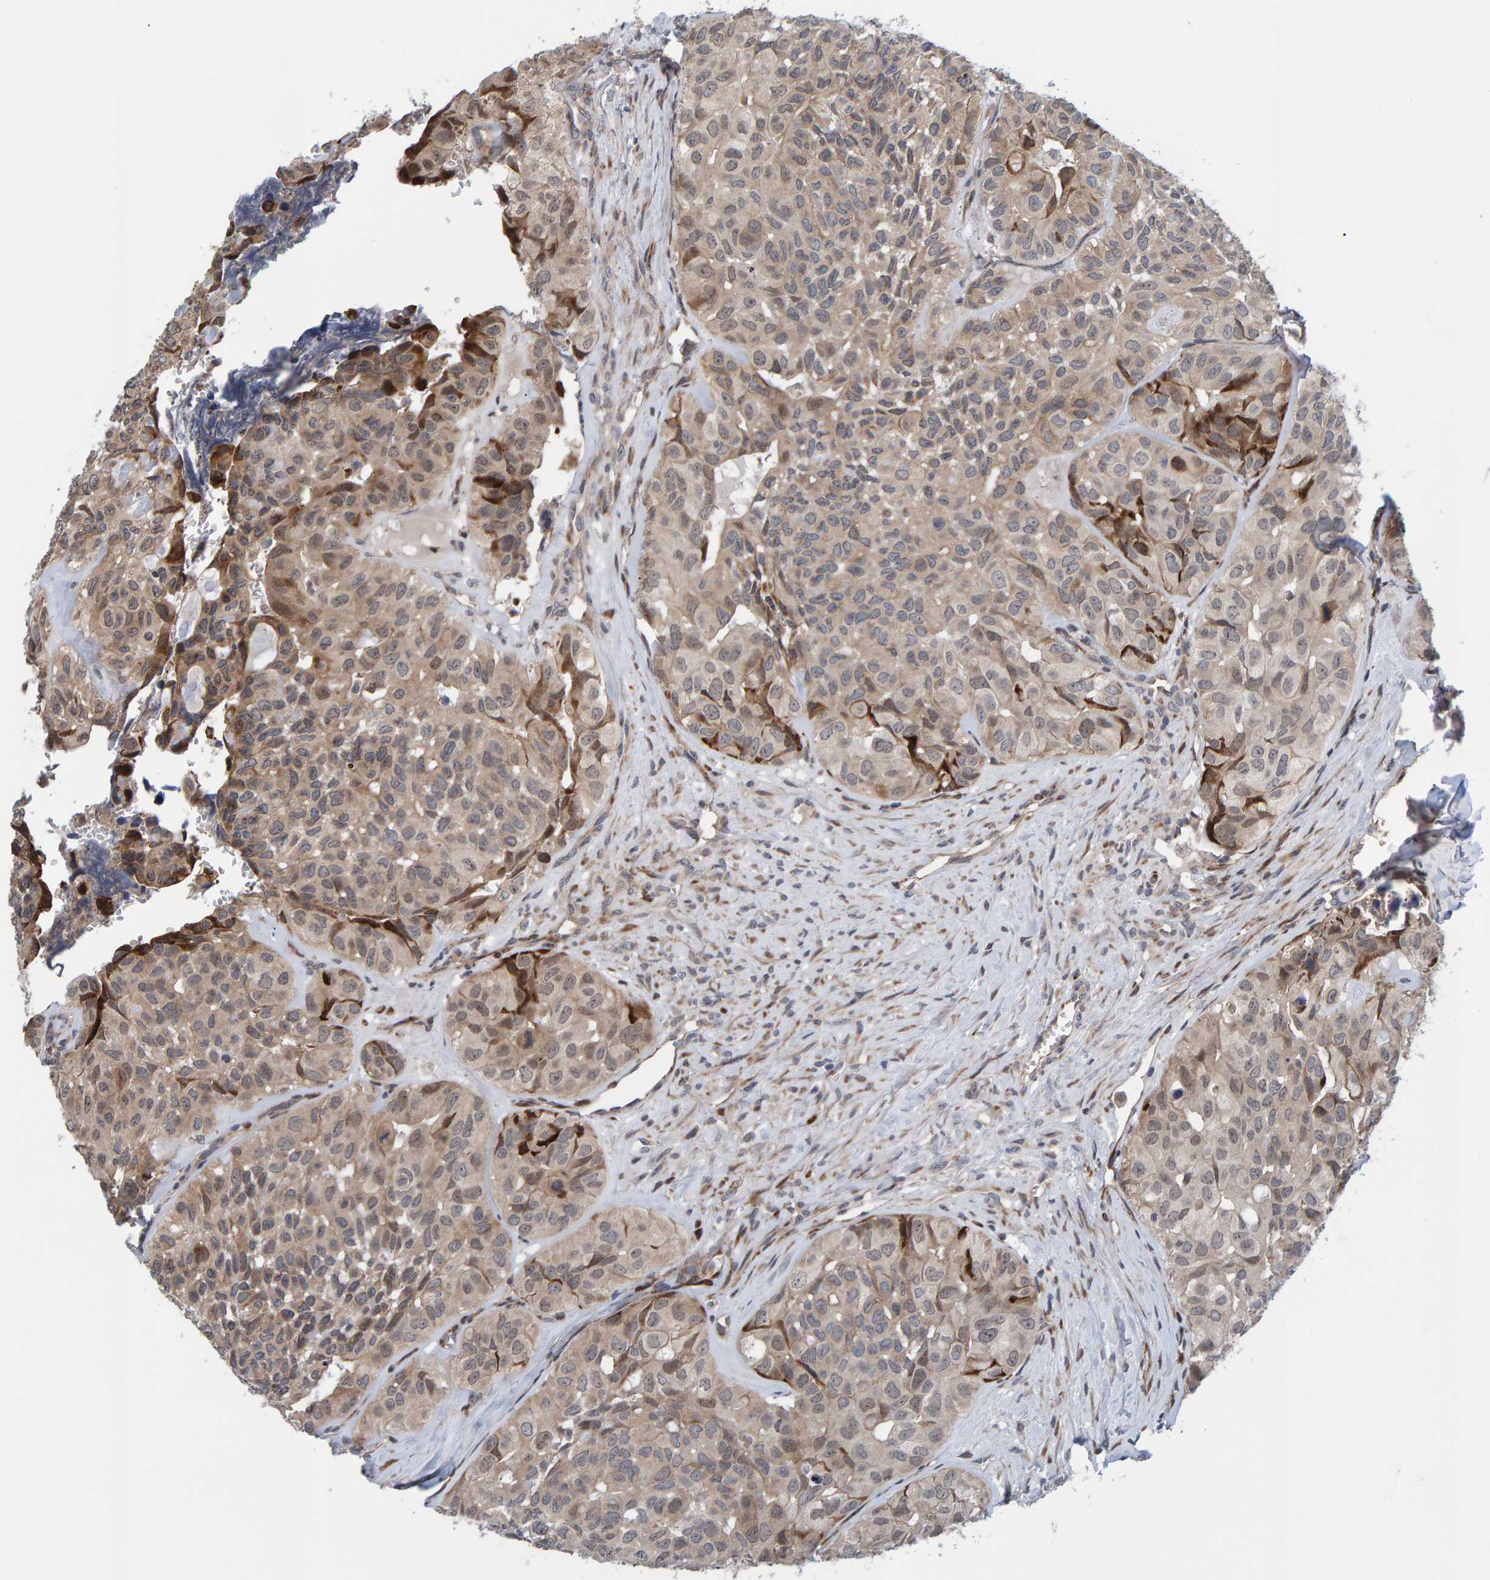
{"staining": {"intensity": "weak", "quantity": ">75%", "location": "cytoplasmic/membranous,nuclear"}, "tissue": "head and neck cancer", "cell_type": "Tumor cells", "image_type": "cancer", "snomed": [{"axis": "morphology", "description": "Adenocarcinoma, NOS"}, {"axis": "topography", "description": "Salivary gland, NOS"}, {"axis": "topography", "description": "Head-Neck"}], "caption": "Immunohistochemical staining of adenocarcinoma (head and neck) reveals low levels of weak cytoplasmic/membranous and nuclear protein positivity in about >75% of tumor cells.", "gene": "MFSD6L", "patient": {"sex": "female", "age": 76}}